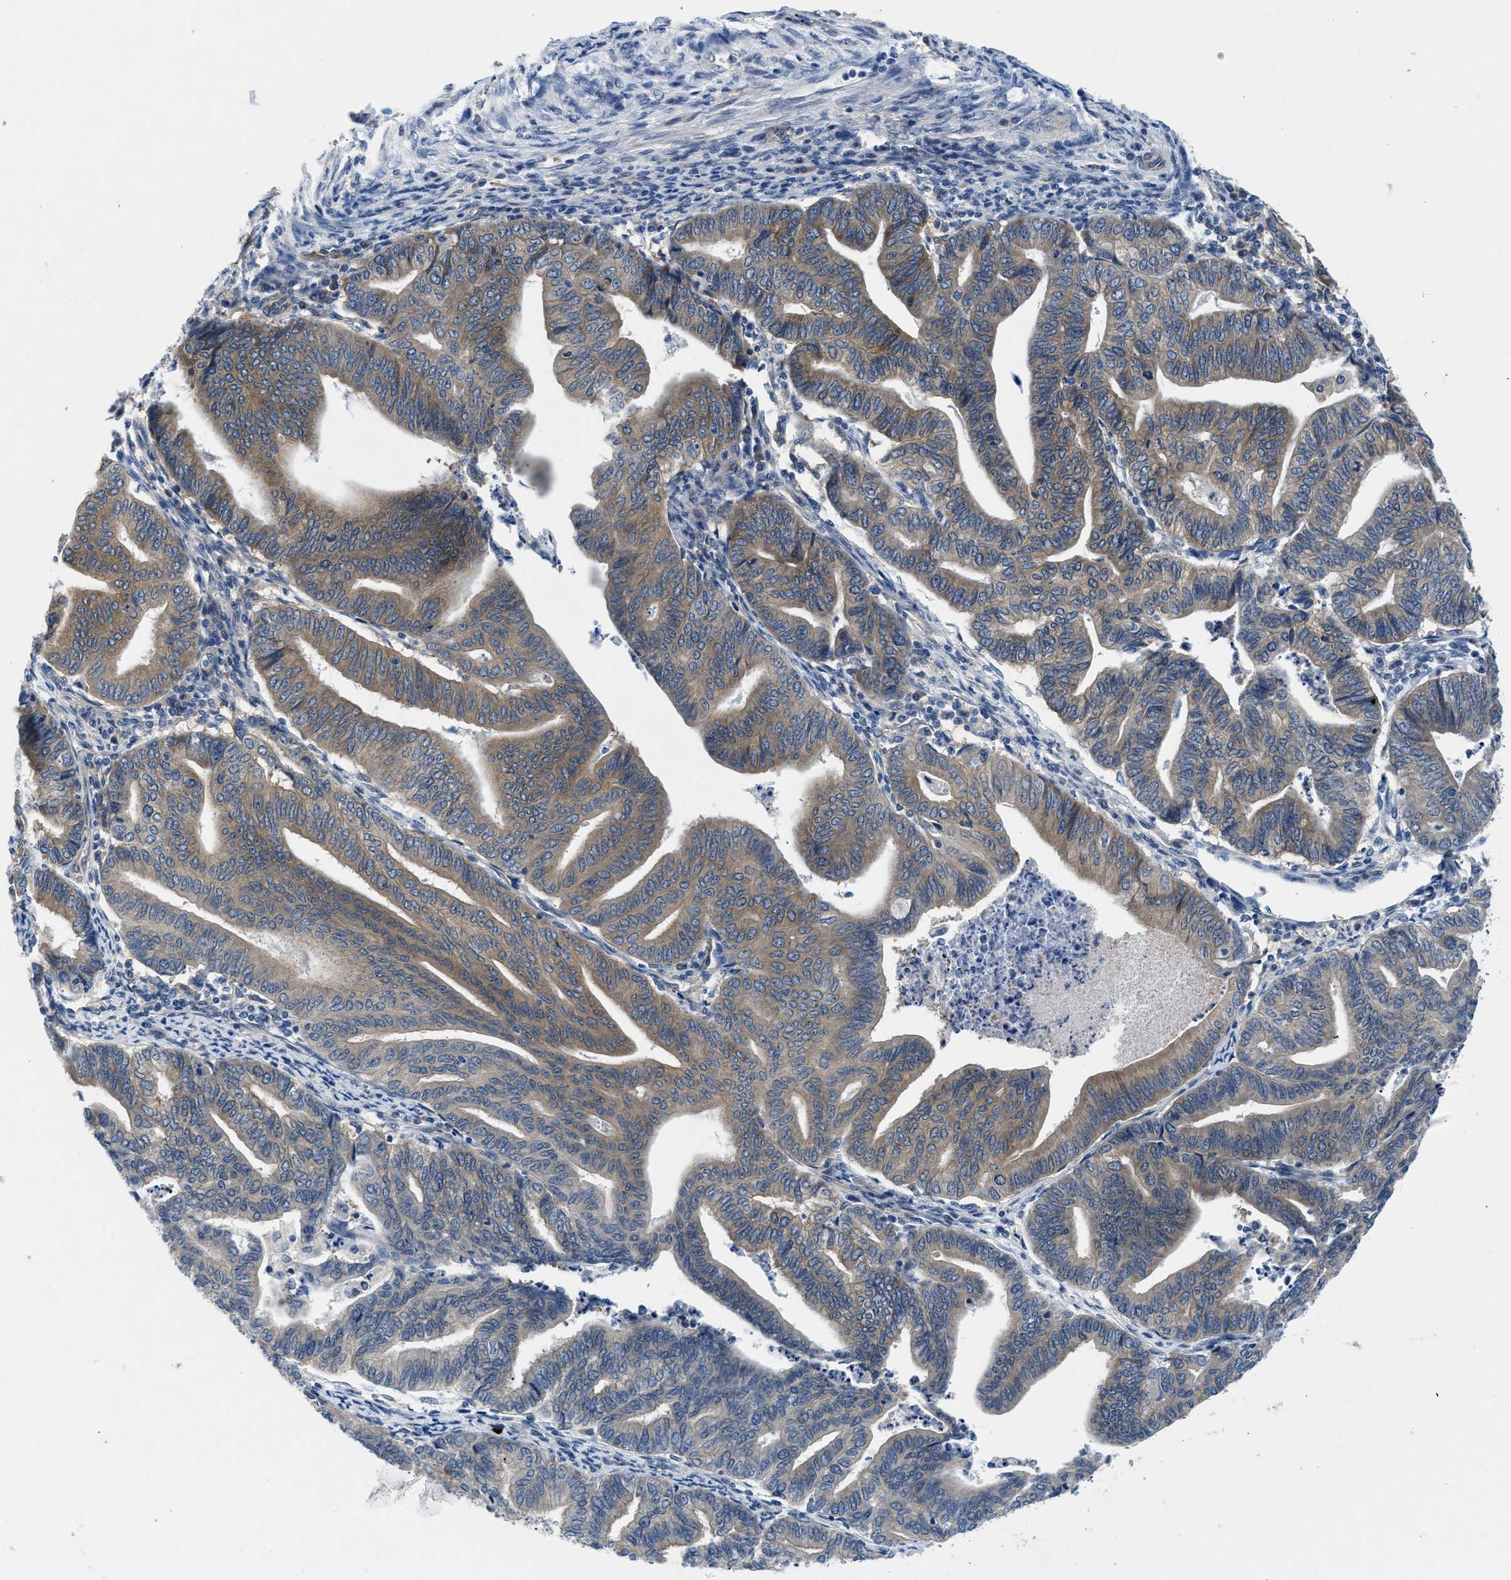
{"staining": {"intensity": "moderate", "quantity": "25%-75%", "location": "cytoplasmic/membranous"}, "tissue": "endometrial cancer", "cell_type": "Tumor cells", "image_type": "cancer", "snomed": [{"axis": "morphology", "description": "Adenocarcinoma, NOS"}, {"axis": "topography", "description": "Endometrium"}], "caption": "IHC of endometrial adenocarcinoma exhibits medium levels of moderate cytoplasmic/membranous positivity in approximately 25%-75% of tumor cells.", "gene": "COPS2", "patient": {"sex": "female", "age": 79}}